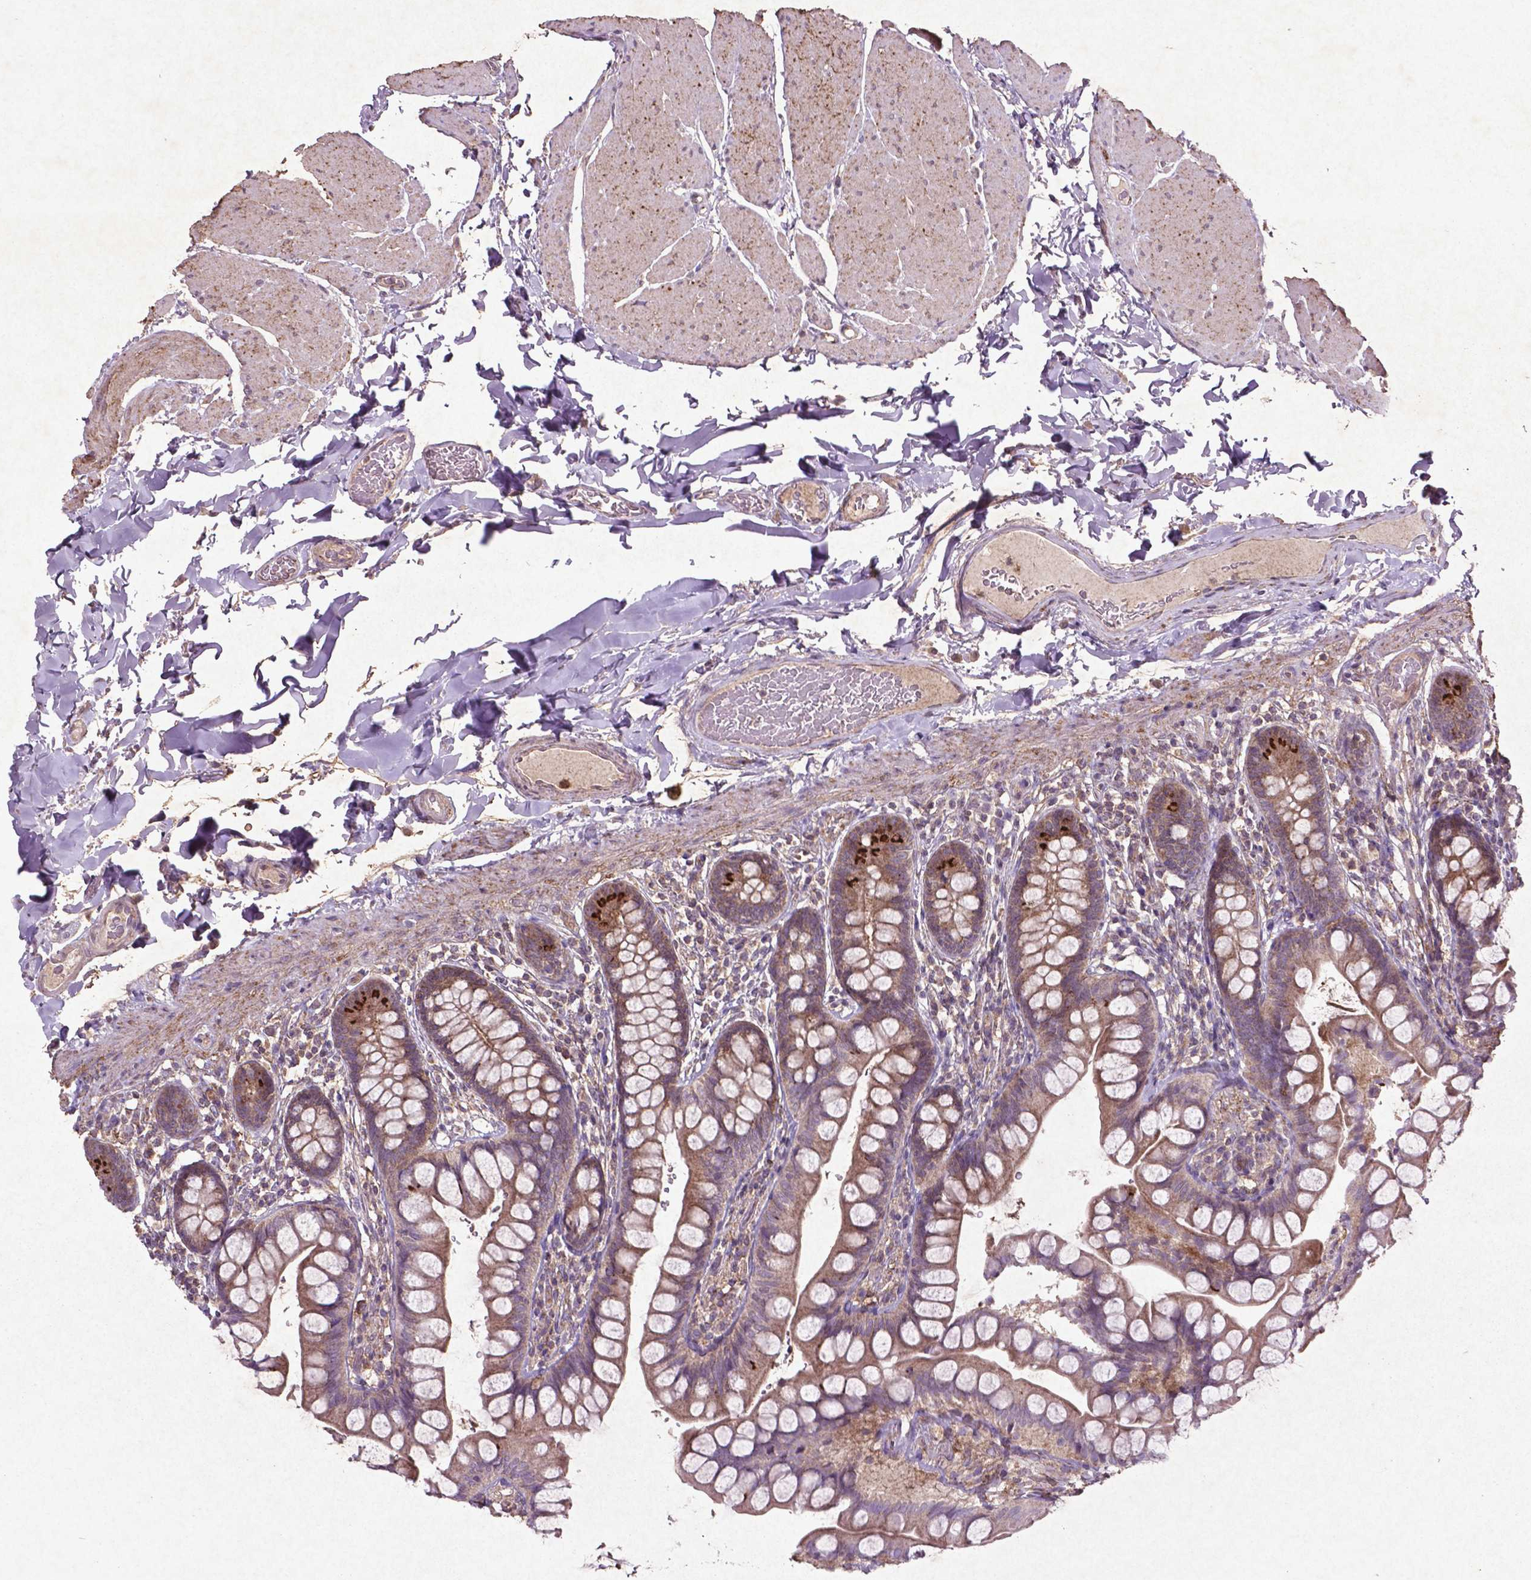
{"staining": {"intensity": "strong", "quantity": "25%-75%", "location": "cytoplasmic/membranous"}, "tissue": "small intestine", "cell_type": "Glandular cells", "image_type": "normal", "snomed": [{"axis": "morphology", "description": "Normal tissue, NOS"}, {"axis": "topography", "description": "Small intestine"}], "caption": "High-magnification brightfield microscopy of unremarkable small intestine stained with DAB (3,3'-diaminobenzidine) (brown) and counterstained with hematoxylin (blue). glandular cells exhibit strong cytoplasmic/membranous staining is appreciated in about25%-75% of cells. (DAB IHC with brightfield microscopy, high magnification).", "gene": "MTOR", "patient": {"sex": "male", "age": 70}}